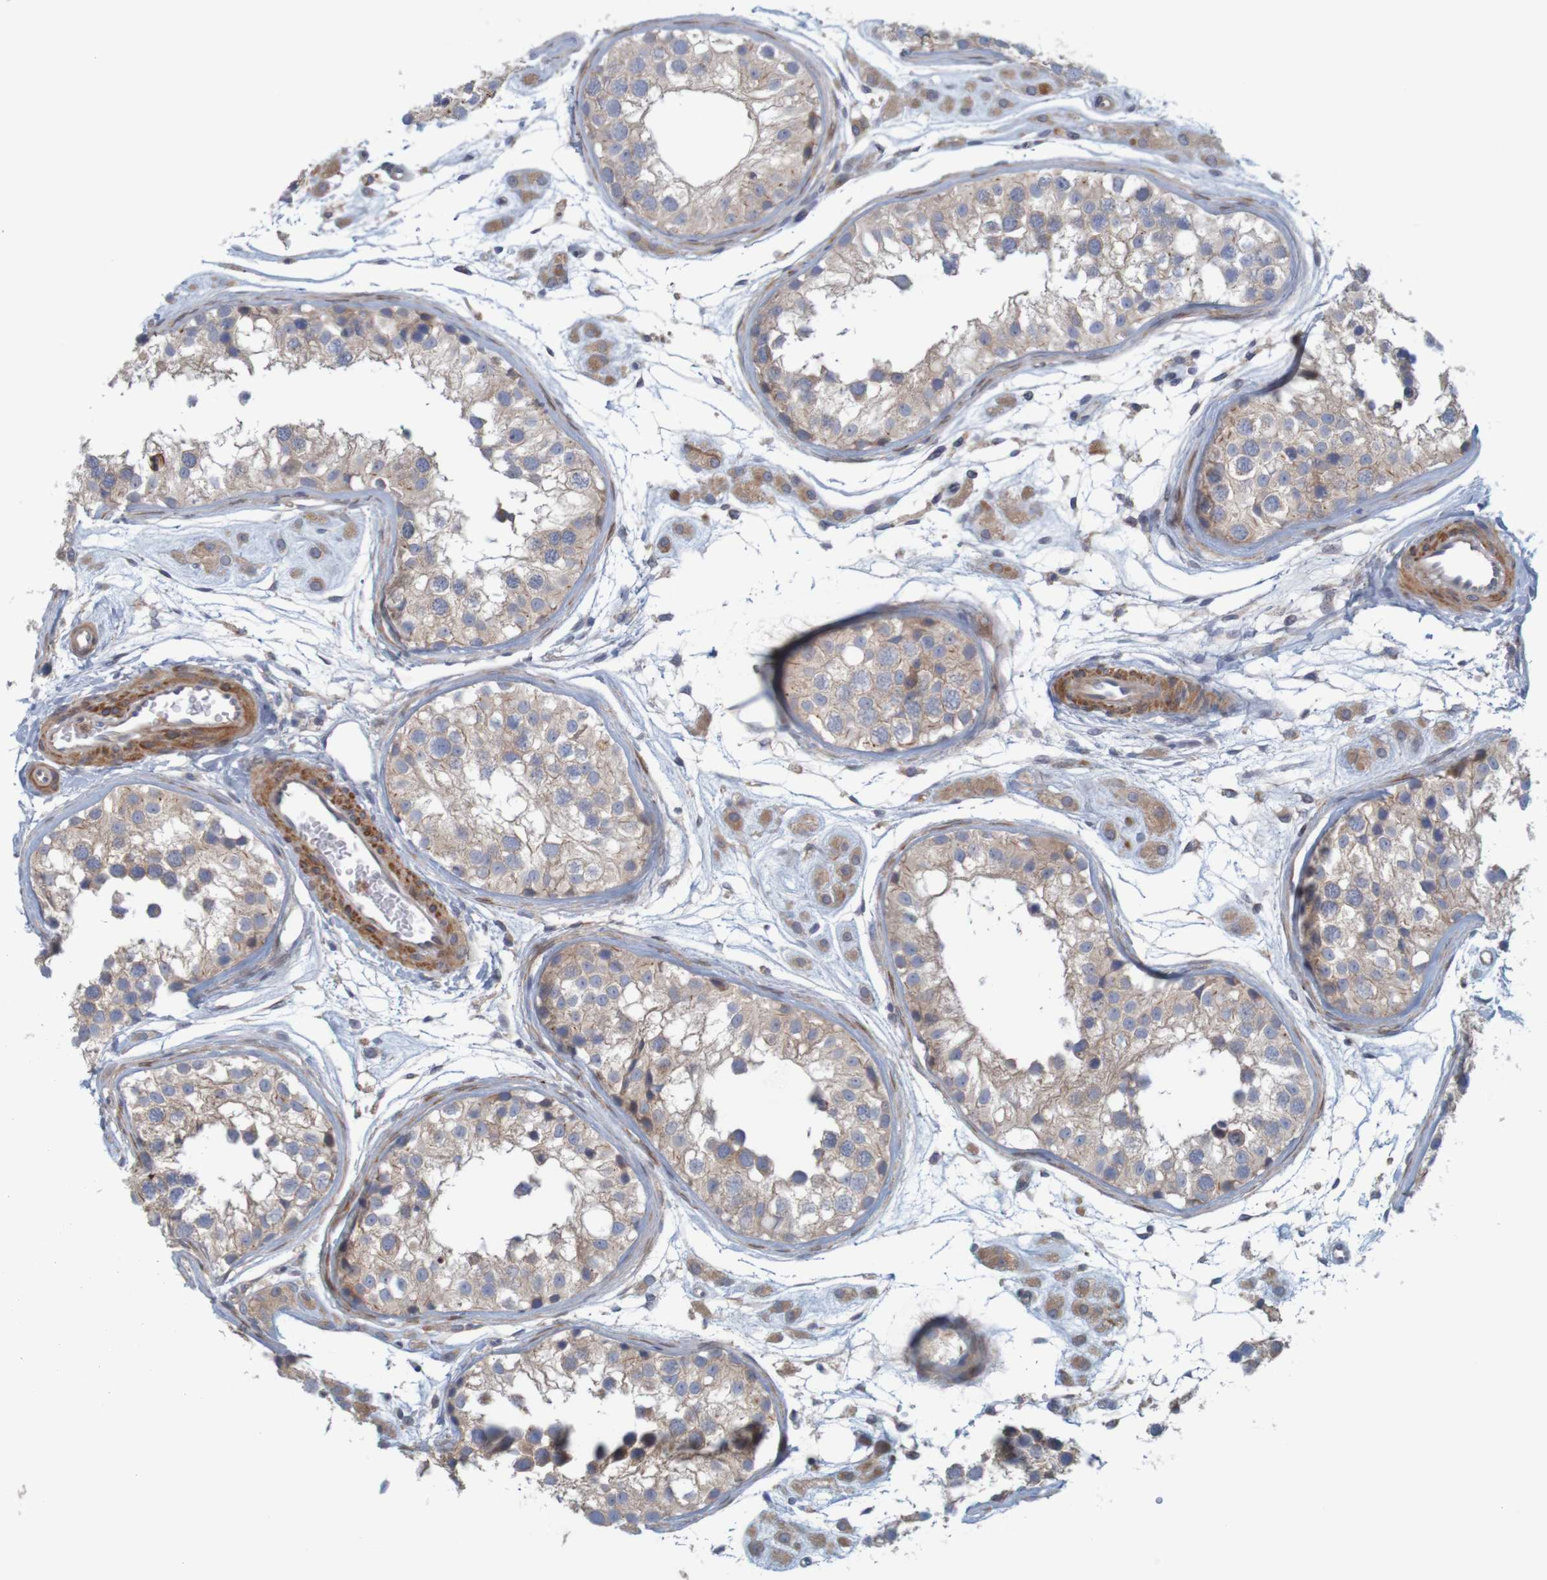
{"staining": {"intensity": "weak", "quantity": ">75%", "location": "cytoplasmic/membranous"}, "tissue": "testis", "cell_type": "Cells in seminiferous ducts", "image_type": "normal", "snomed": [{"axis": "morphology", "description": "Normal tissue, NOS"}, {"axis": "morphology", "description": "Adenocarcinoma, metastatic, NOS"}, {"axis": "topography", "description": "Testis"}], "caption": "Immunohistochemistry of unremarkable testis displays low levels of weak cytoplasmic/membranous positivity in approximately >75% of cells in seminiferous ducts.", "gene": "KRT23", "patient": {"sex": "male", "age": 26}}